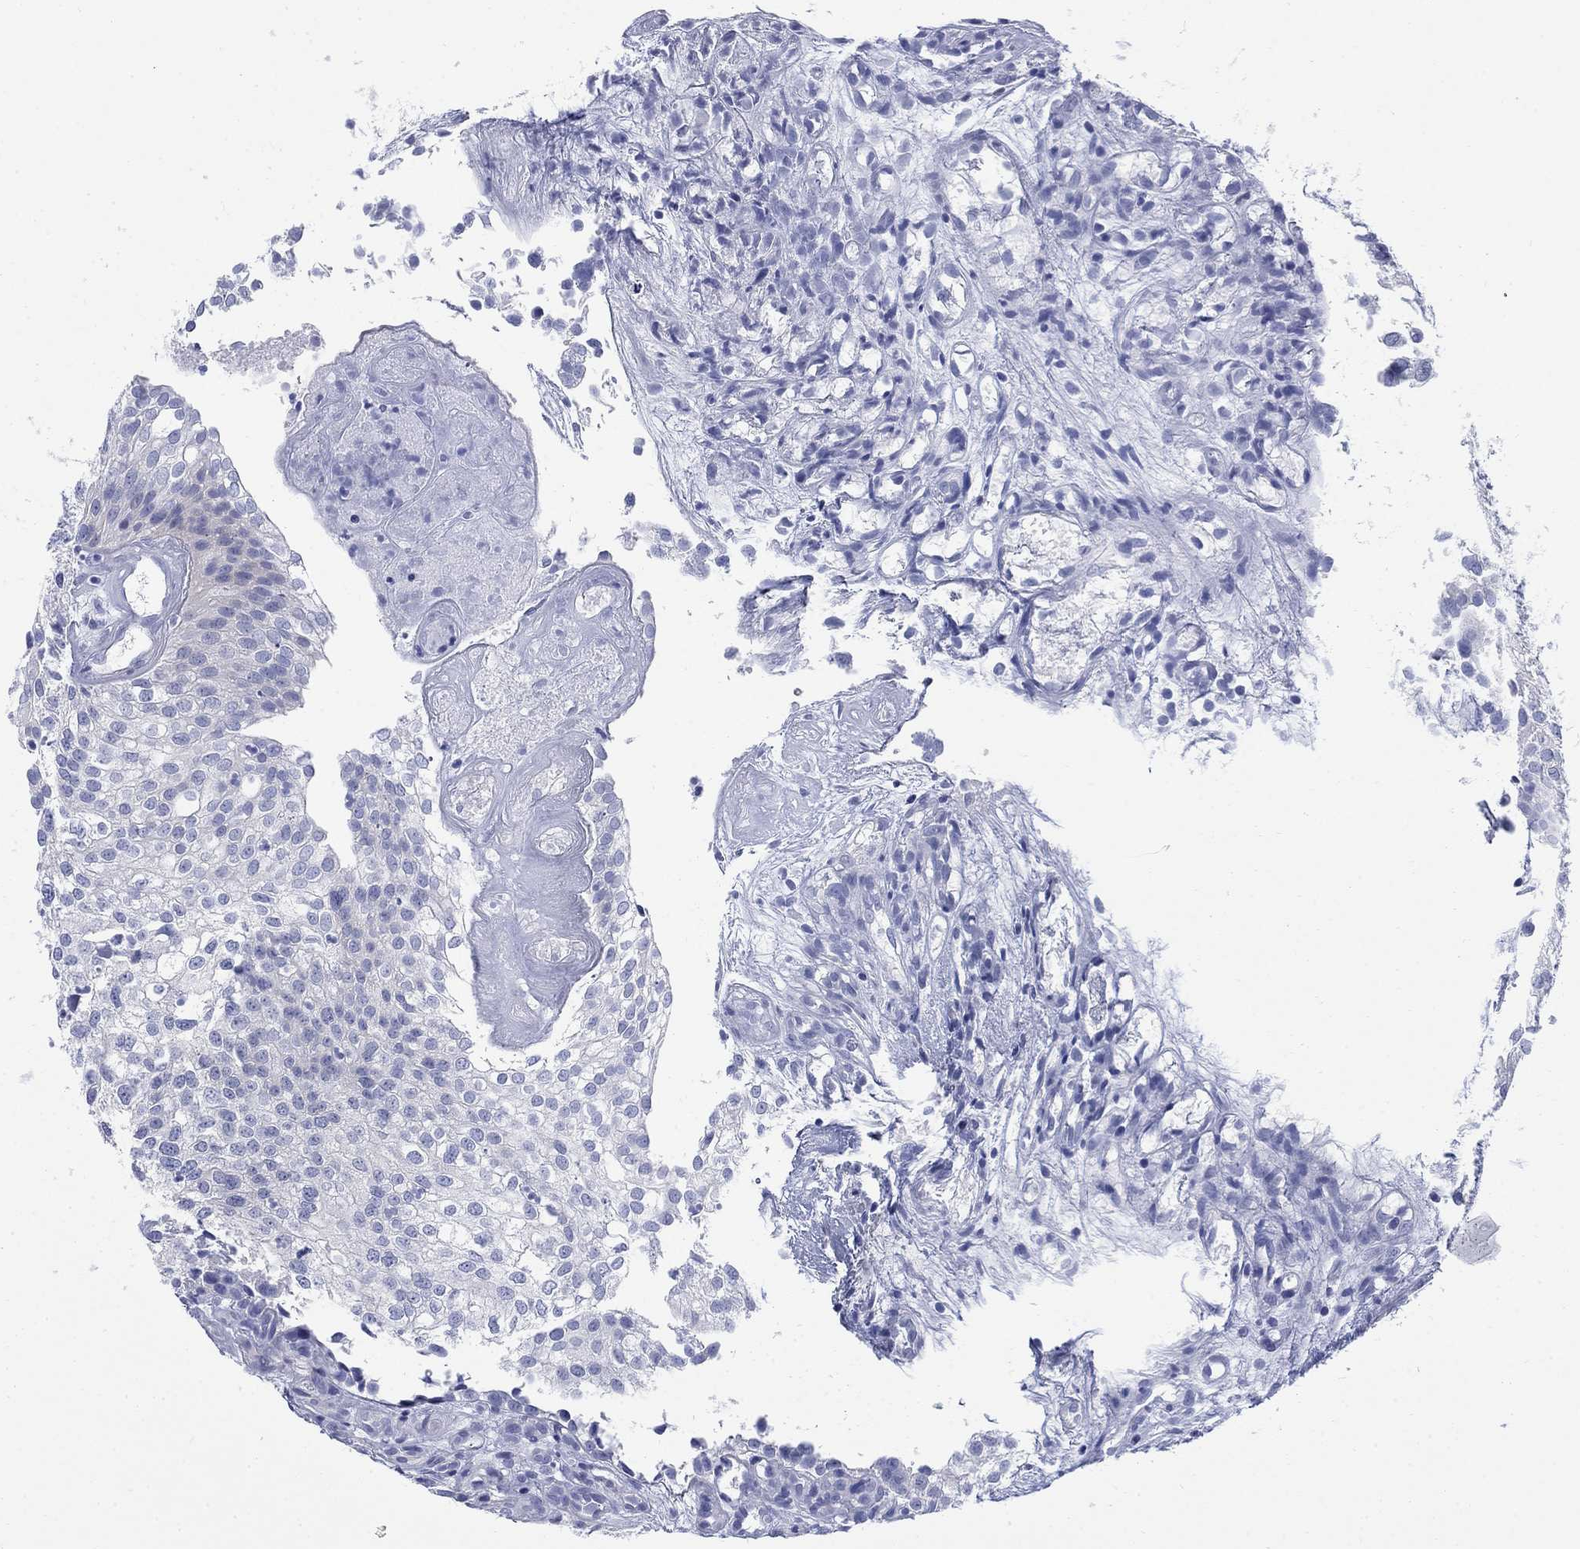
{"staining": {"intensity": "negative", "quantity": "none", "location": "none"}, "tissue": "urothelial cancer", "cell_type": "Tumor cells", "image_type": "cancer", "snomed": [{"axis": "morphology", "description": "Urothelial carcinoma, High grade"}, {"axis": "topography", "description": "Urinary bladder"}], "caption": "Human high-grade urothelial carcinoma stained for a protein using immunohistochemistry reveals no staining in tumor cells.", "gene": "IGF2BP3", "patient": {"sex": "female", "age": 79}}